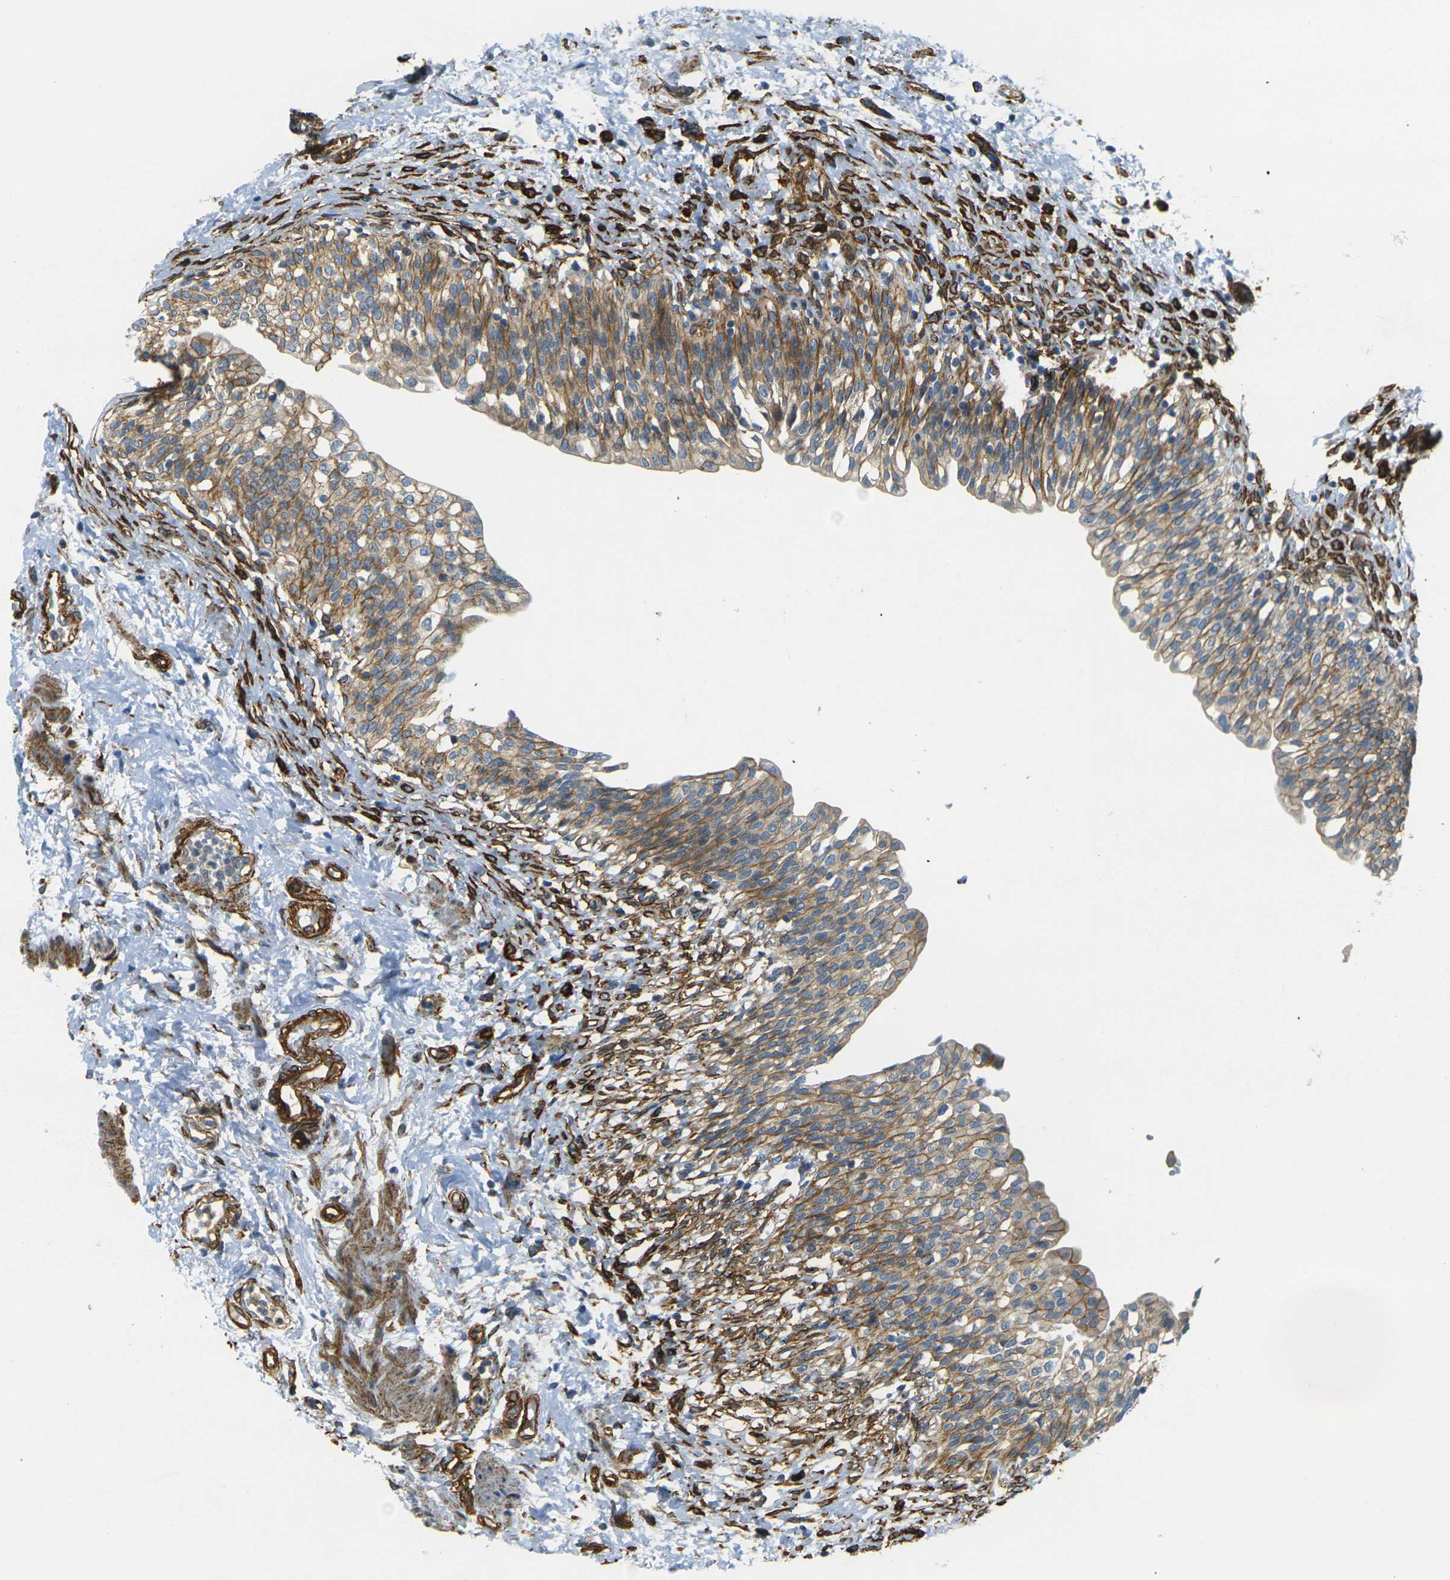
{"staining": {"intensity": "moderate", "quantity": ">75%", "location": "cytoplasmic/membranous"}, "tissue": "urinary bladder", "cell_type": "Urothelial cells", "image_type": "normal", "snomed": [{"axis": "morphology", "description": "Normal tissue, NOS"}, {"axis": "topography", "description": "Urinary bladder"}], "caption": "Immunohistochemistry (IHC) (DAB) staining of benign urinary bladder demonstrates moderate cytoplasmic/membranous protein positivity in approximately >75% of urothelial cells.", "gene": "EPHA7", "patient": {"sex": "male", "age": 55}}